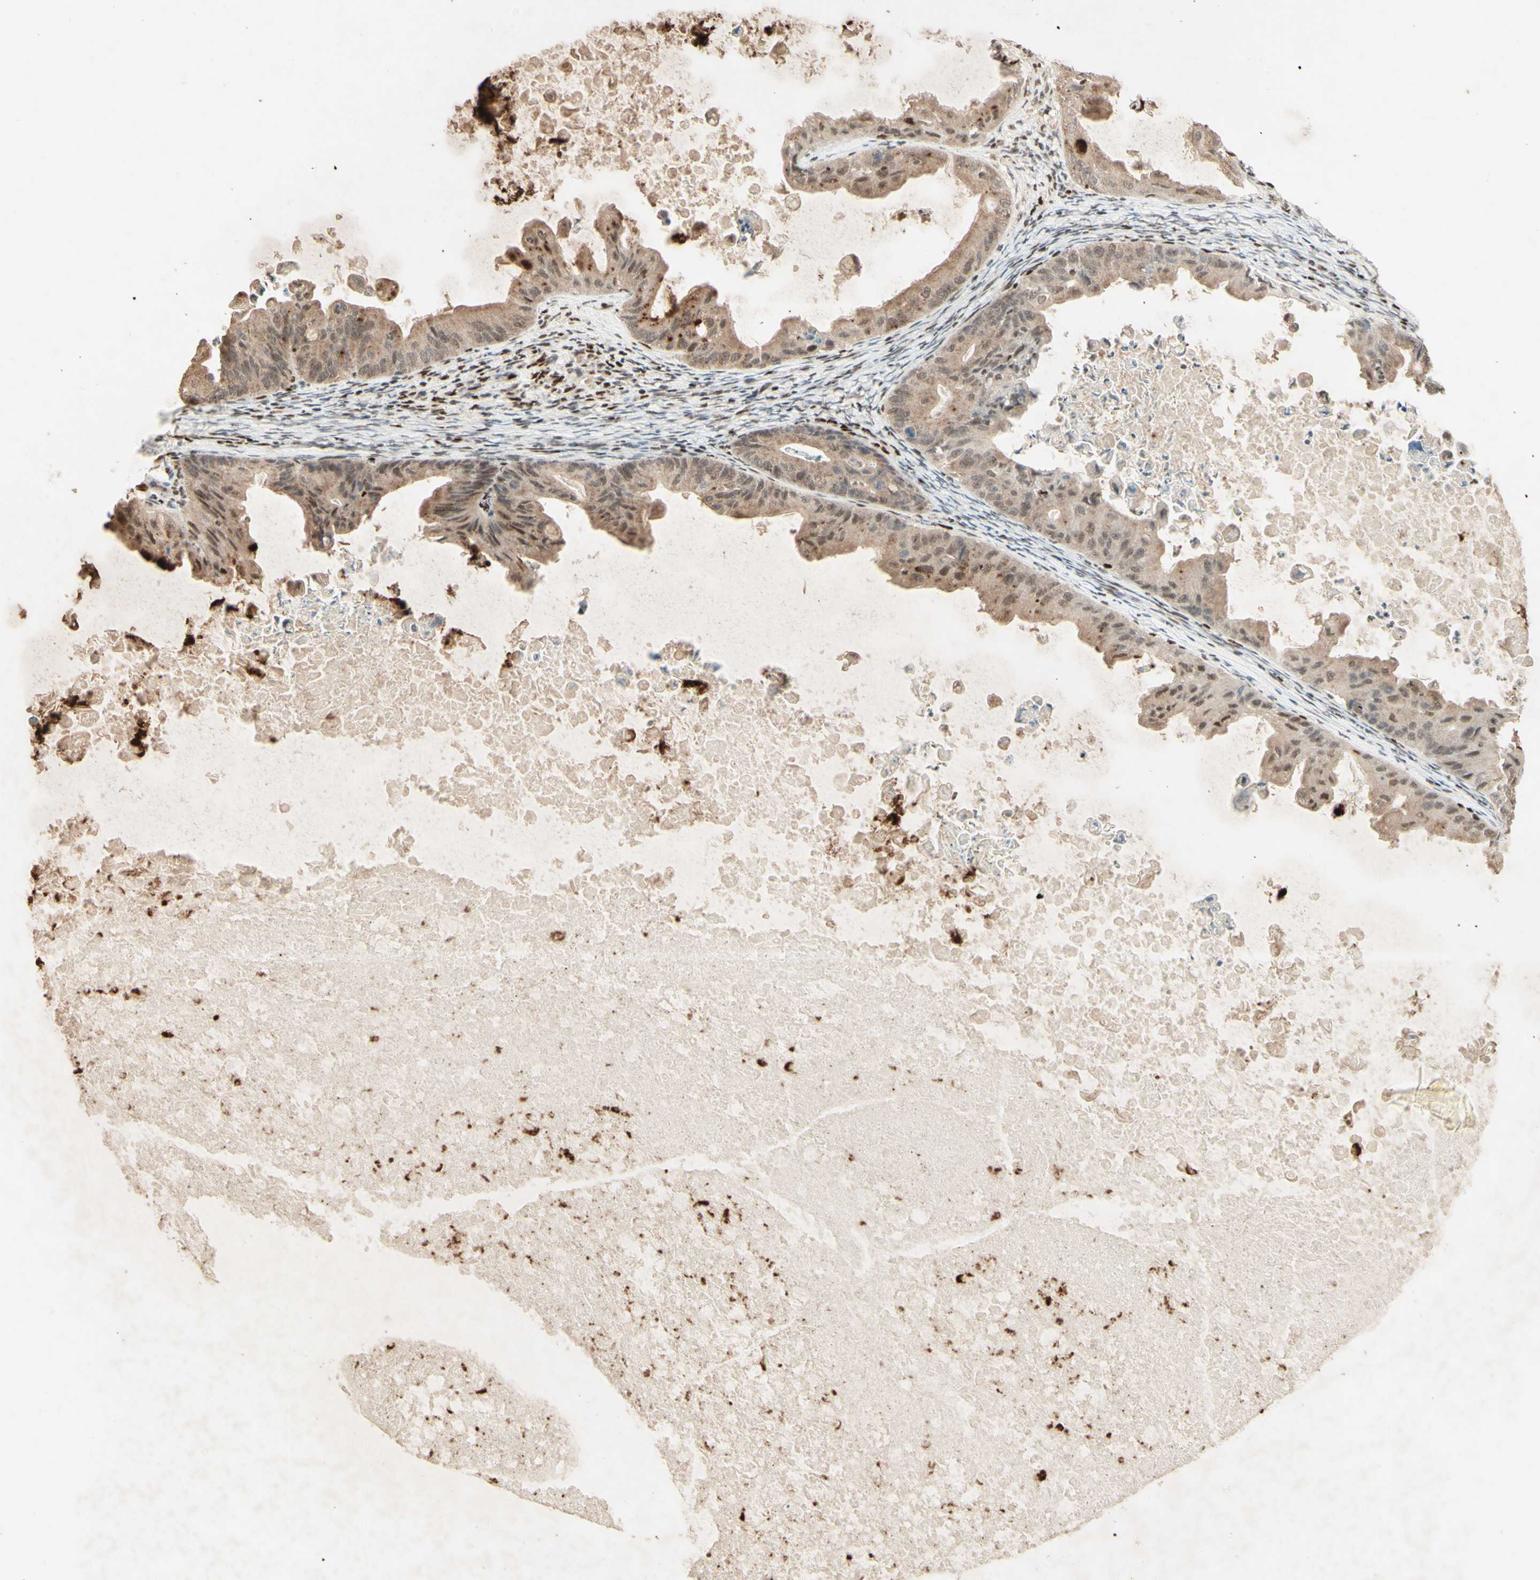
{"staining": {"intensity": "weak", "quantity": ">75%", "location": "cytoplasmic/membranous"}, "tissue": "ovarian cancer", "cell_type": "Tumor cells", "image_type": "cancer", "snomed": [{"axis": "morphology", "description": "Cystadenocarcinoma, mucinous, NOS"}, {"axis": "topography", "description": "Ovary"}], "caption": "A photomicrograph of ovarian cancer (mucinous cystadenocarcinoma) stained for a protein displays weak cytoplasmic/membranous brown staining in tumor cells.", "gene": "NR3C1", "patient": {"sex": "female", "age": 37}}